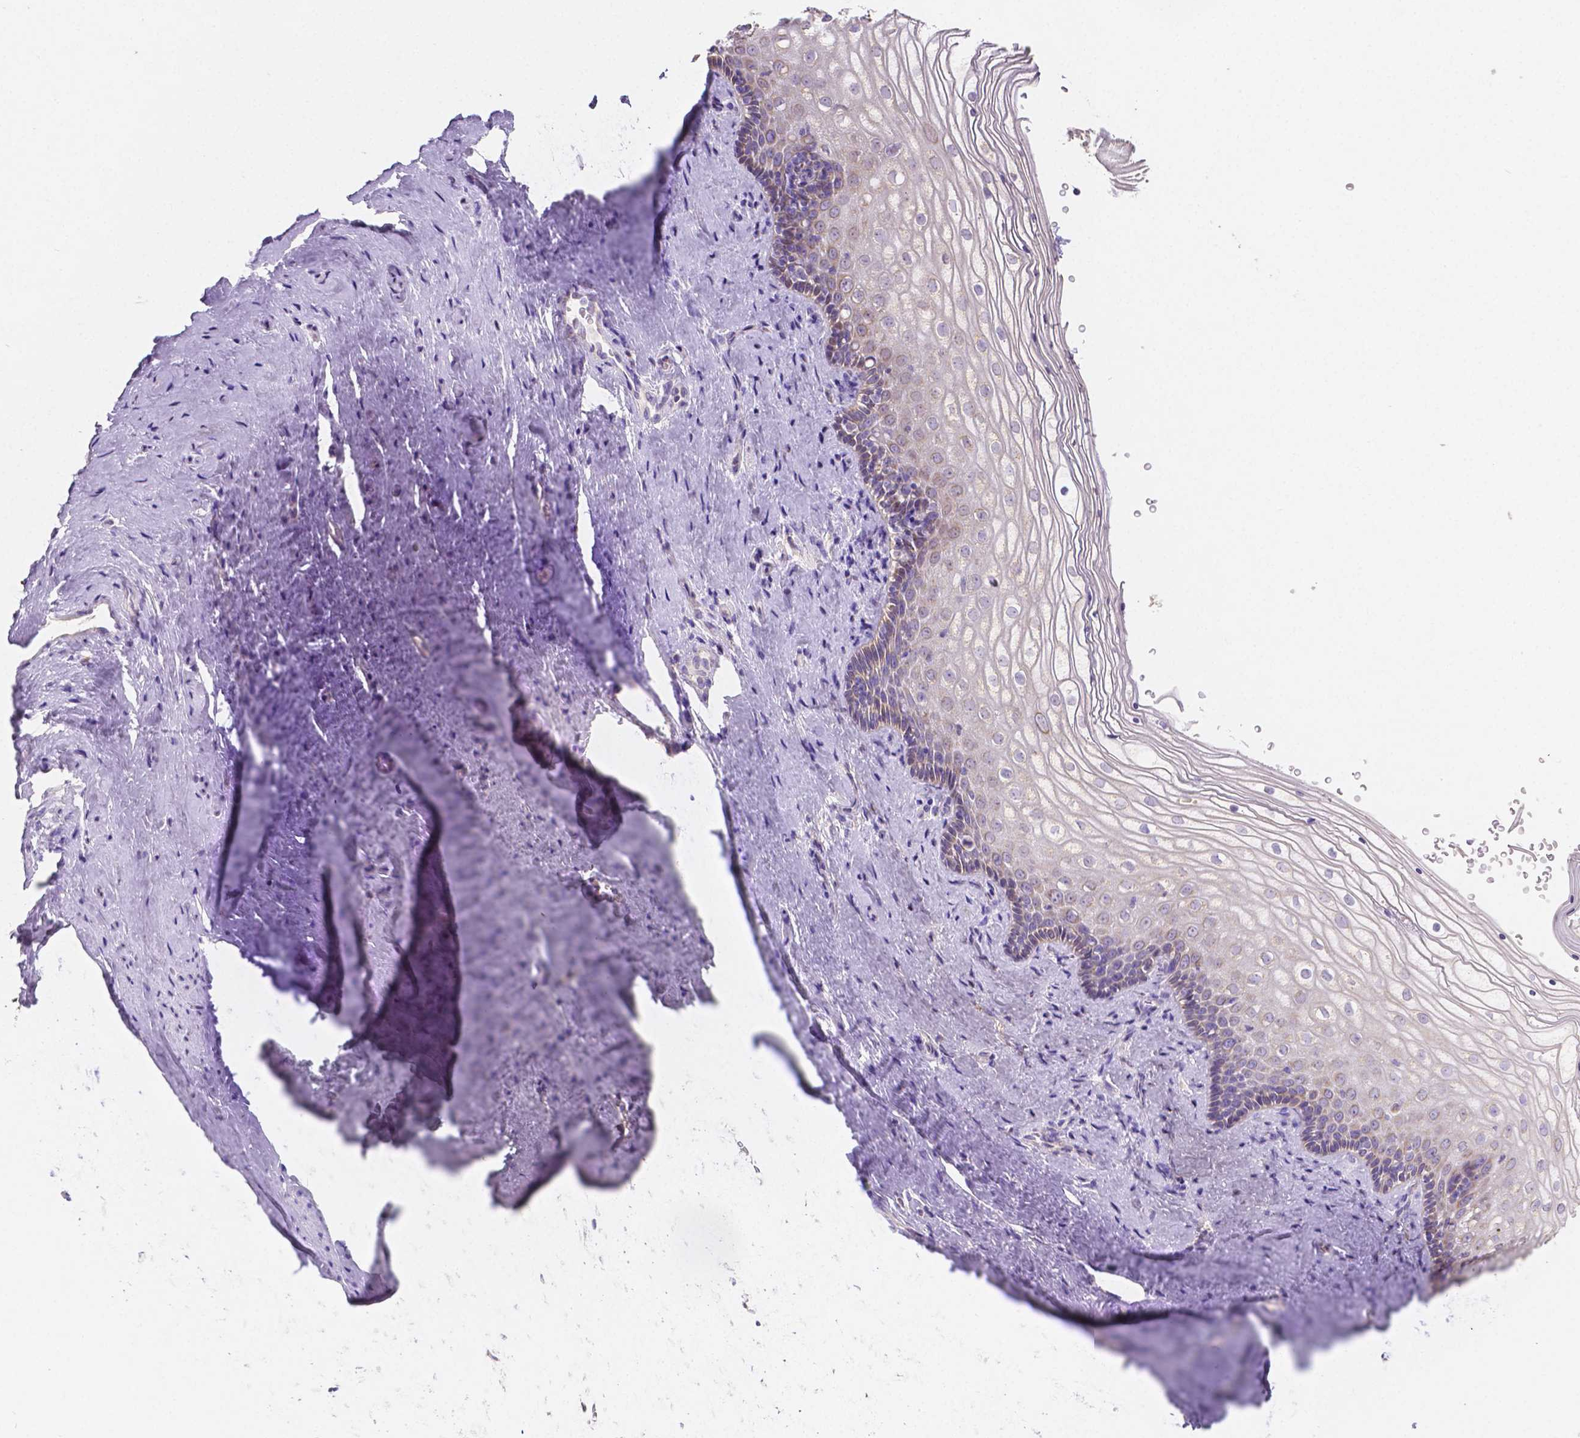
{"staining": {"intensity": "weak", "quantity": "25%-75%", "location": "cytoplasmic/membranous"}, "tissue": "vagina", "cell_type": "Squamous epithelial cells", "image_type": "normal", "snomed": [{"axis": "morphology", "description": "Normal tissue, NOS"}, {"axis": "topography", "description": "Vagina"}], "caption": "Immunohistochemistry image of unremarkable vagina stained for a protein (brown), which reveals low levels of weak cytoplasmic/membranous expression in about 25%-75% of squamous epithelial cells.", "gene": "TMEM130", "patient": {"sex": "female", "age": 42}}